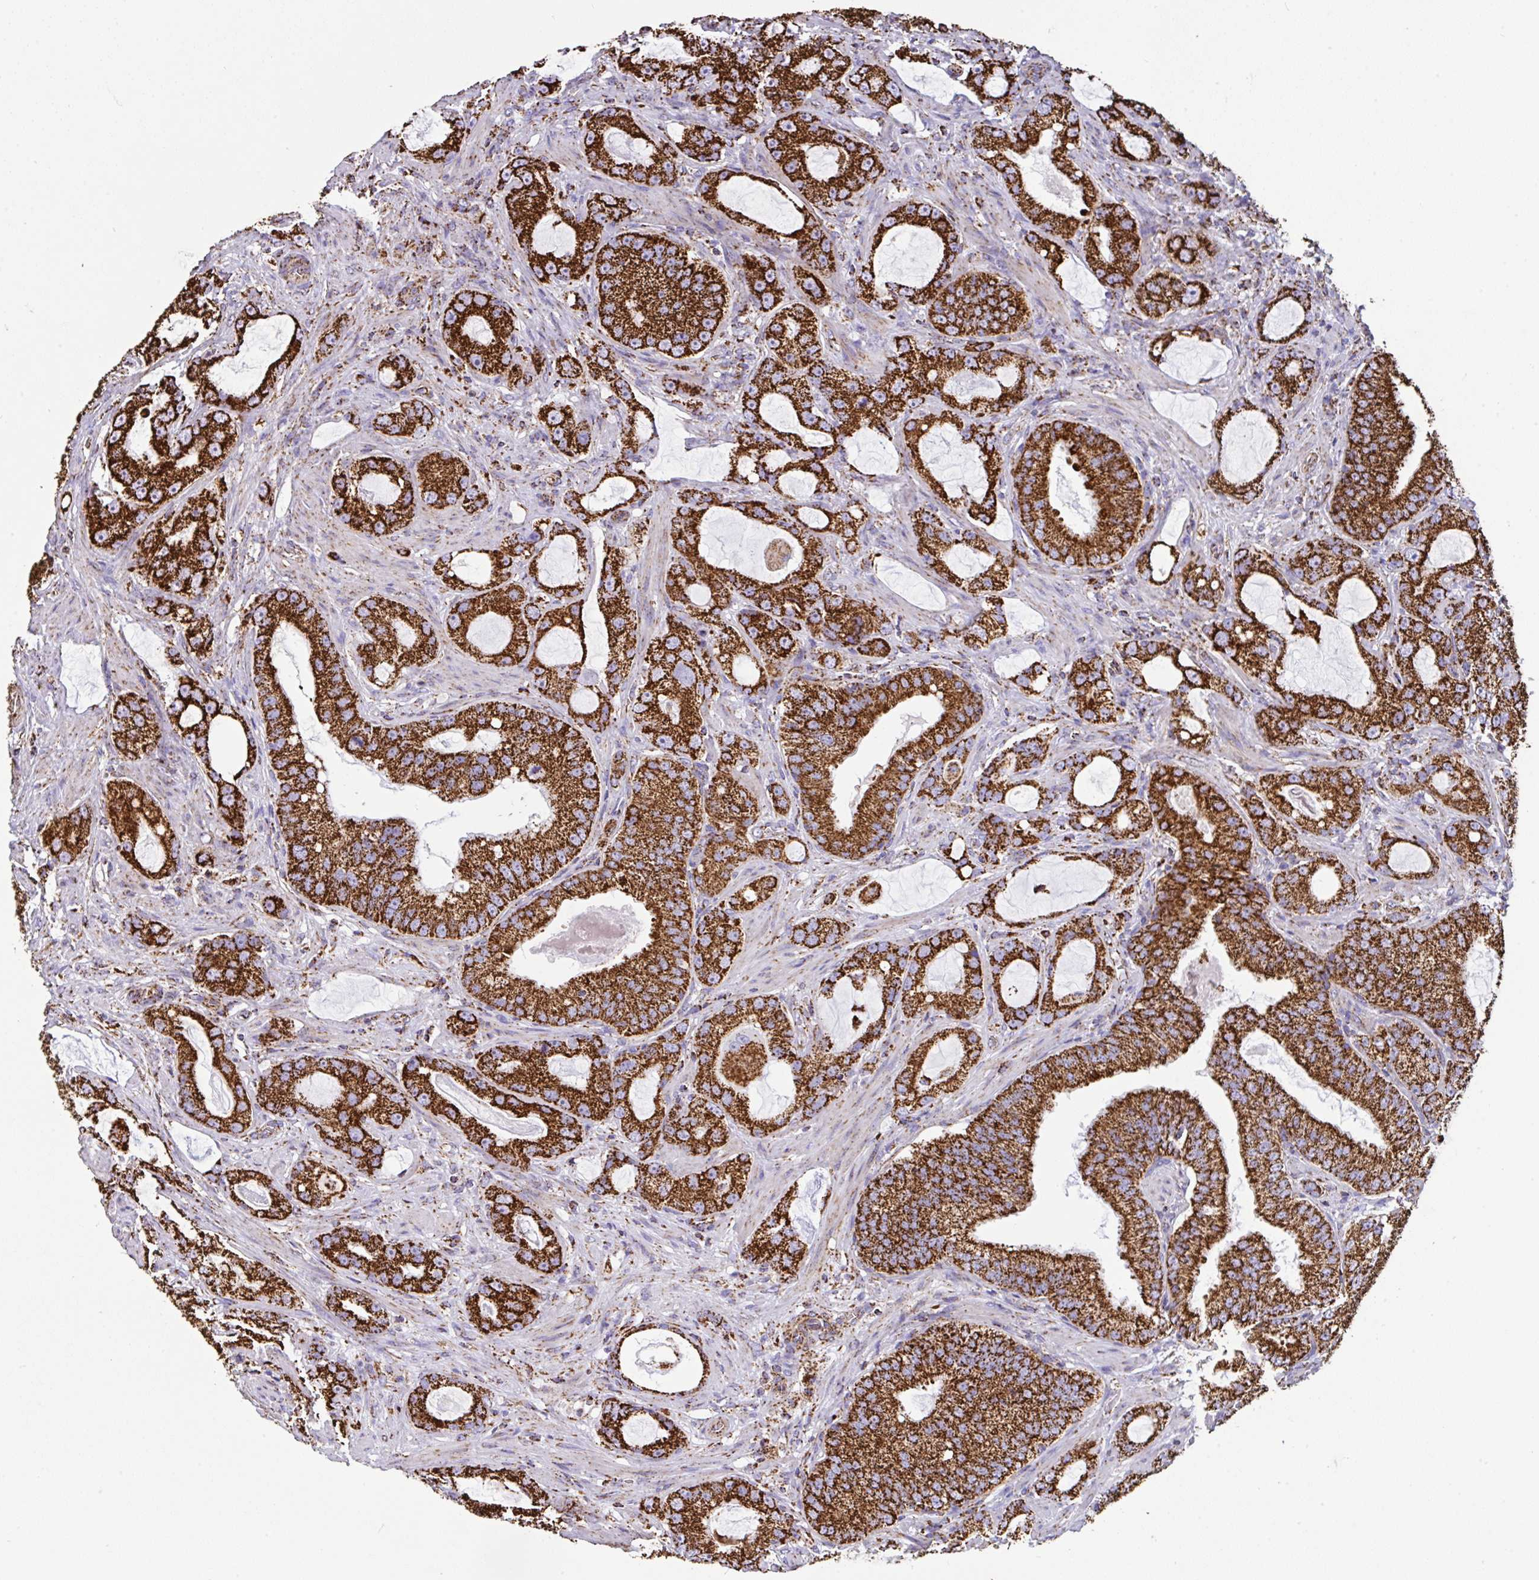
{"staining": {"intensity": "strong", "quantity": ">75%", "location": "cytoplasmic/membranous"}, "tissue": "prostate cancer", "cell_type": "Tumor cells", "image_type": "cancer", "snomed": [{"axis": "morphology", "description": "Adenocarcinoma, High grade"}, {"axis": "topography", "description": "Prostate"}], "caption": "Protein staining shows strong cytoplasmic/membranous expression in approximately >75% of tumor cells in high-grade adenocarcinoma (prostate). The protein is shown in brown color, while the nuclei are stained blue.", "gene": "ANKRD33B", "patient": {"sex": "male", "age": 65}}